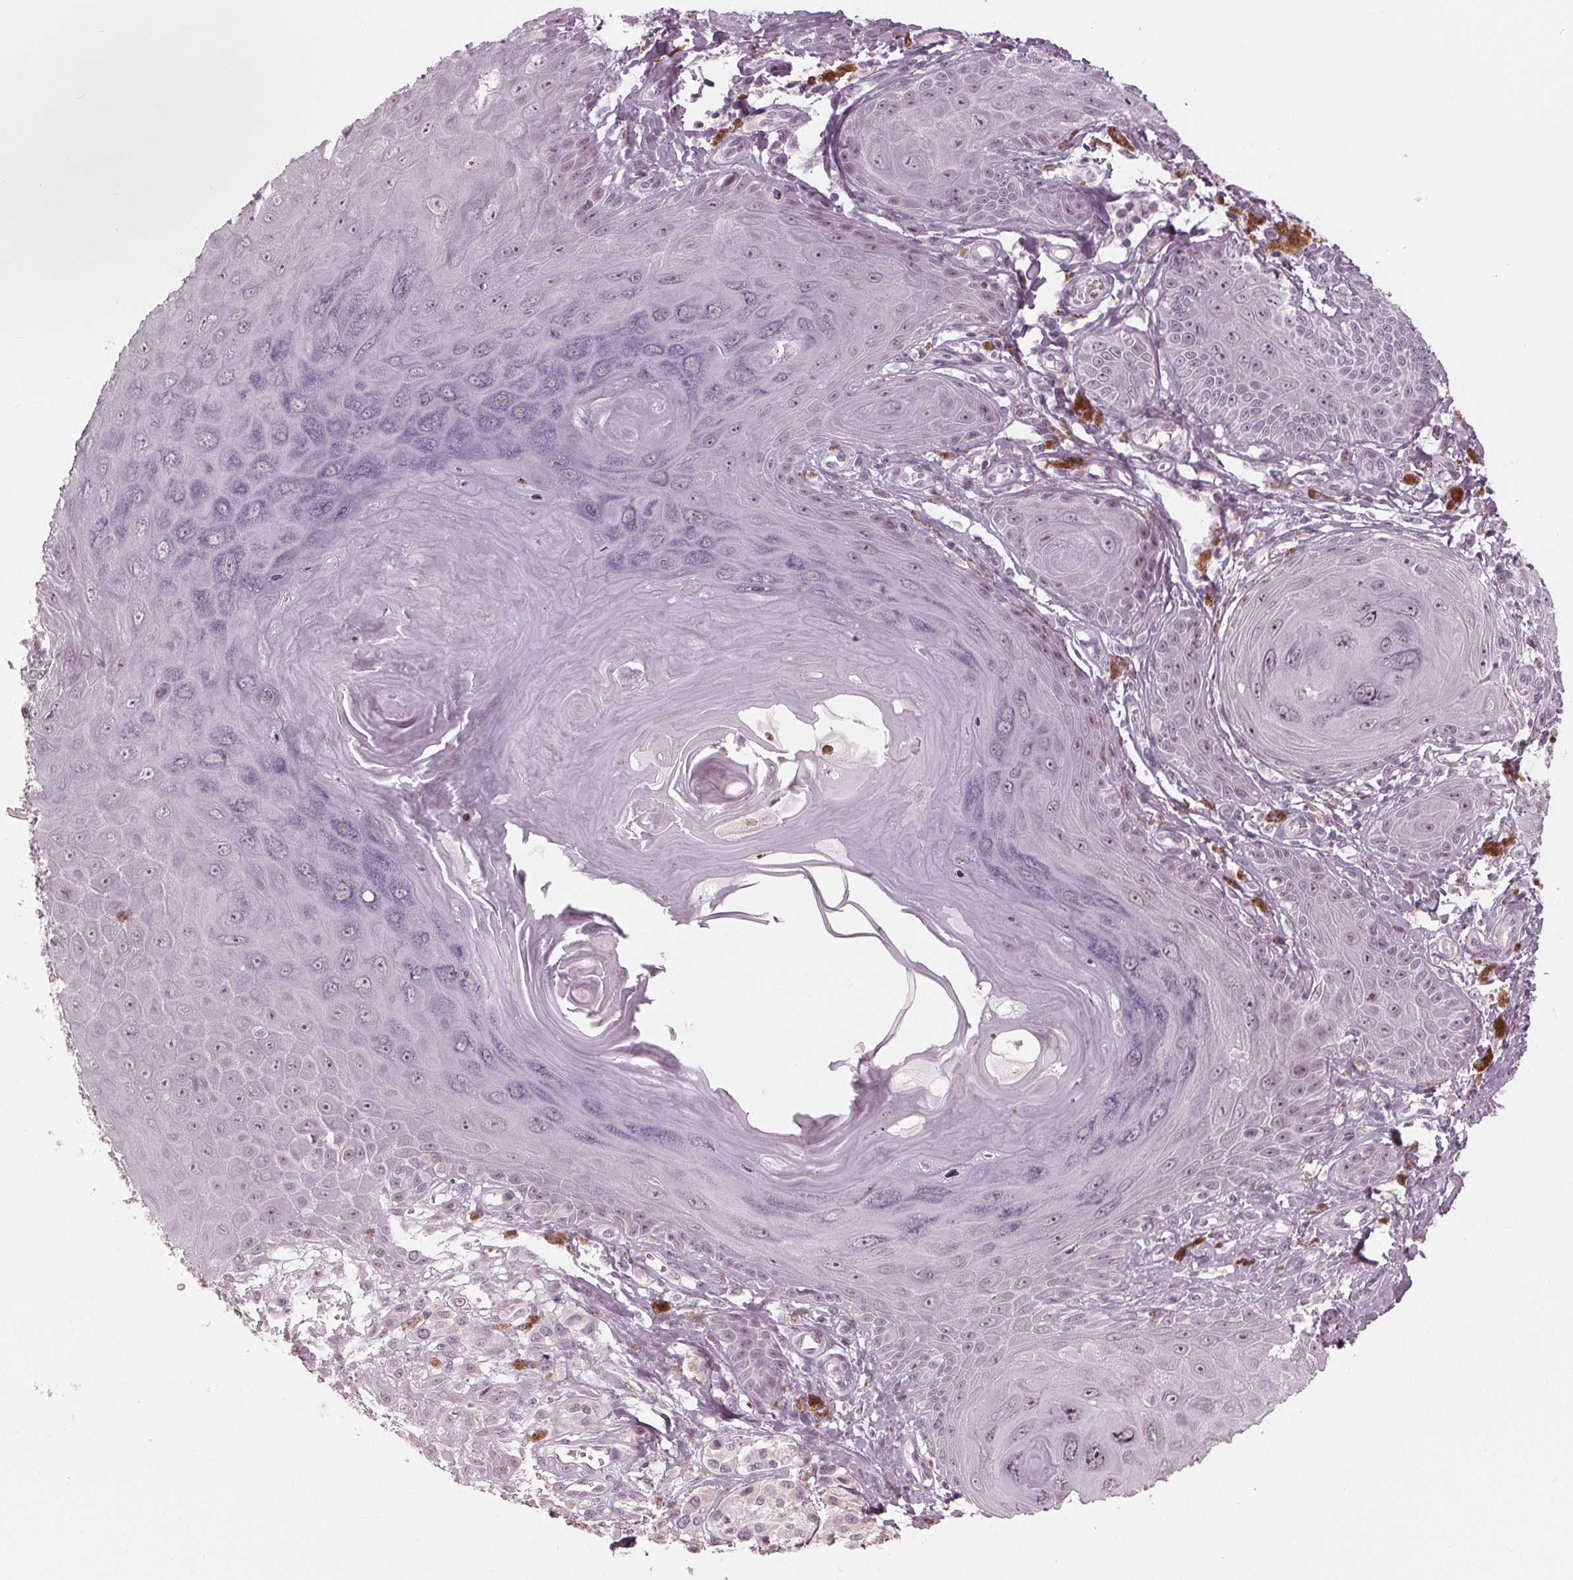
{"staining": {"intensity": "negative", "quantity": "none", "location": "none"}, "tissue": "melanoma", "cell_type": "Tumor cells", "image_type": "cancer", "snomed": [{"axis": "morphology", "description": "Malignant melanoma, NOS"}, {"axis": "topography", "description": "Skin"}], "caption": "A histopathology image of human melanoma is negative for staining in tumor cells.", "gene": "ADPRHL1", "patient": {"sex": "female", "age": 80}}